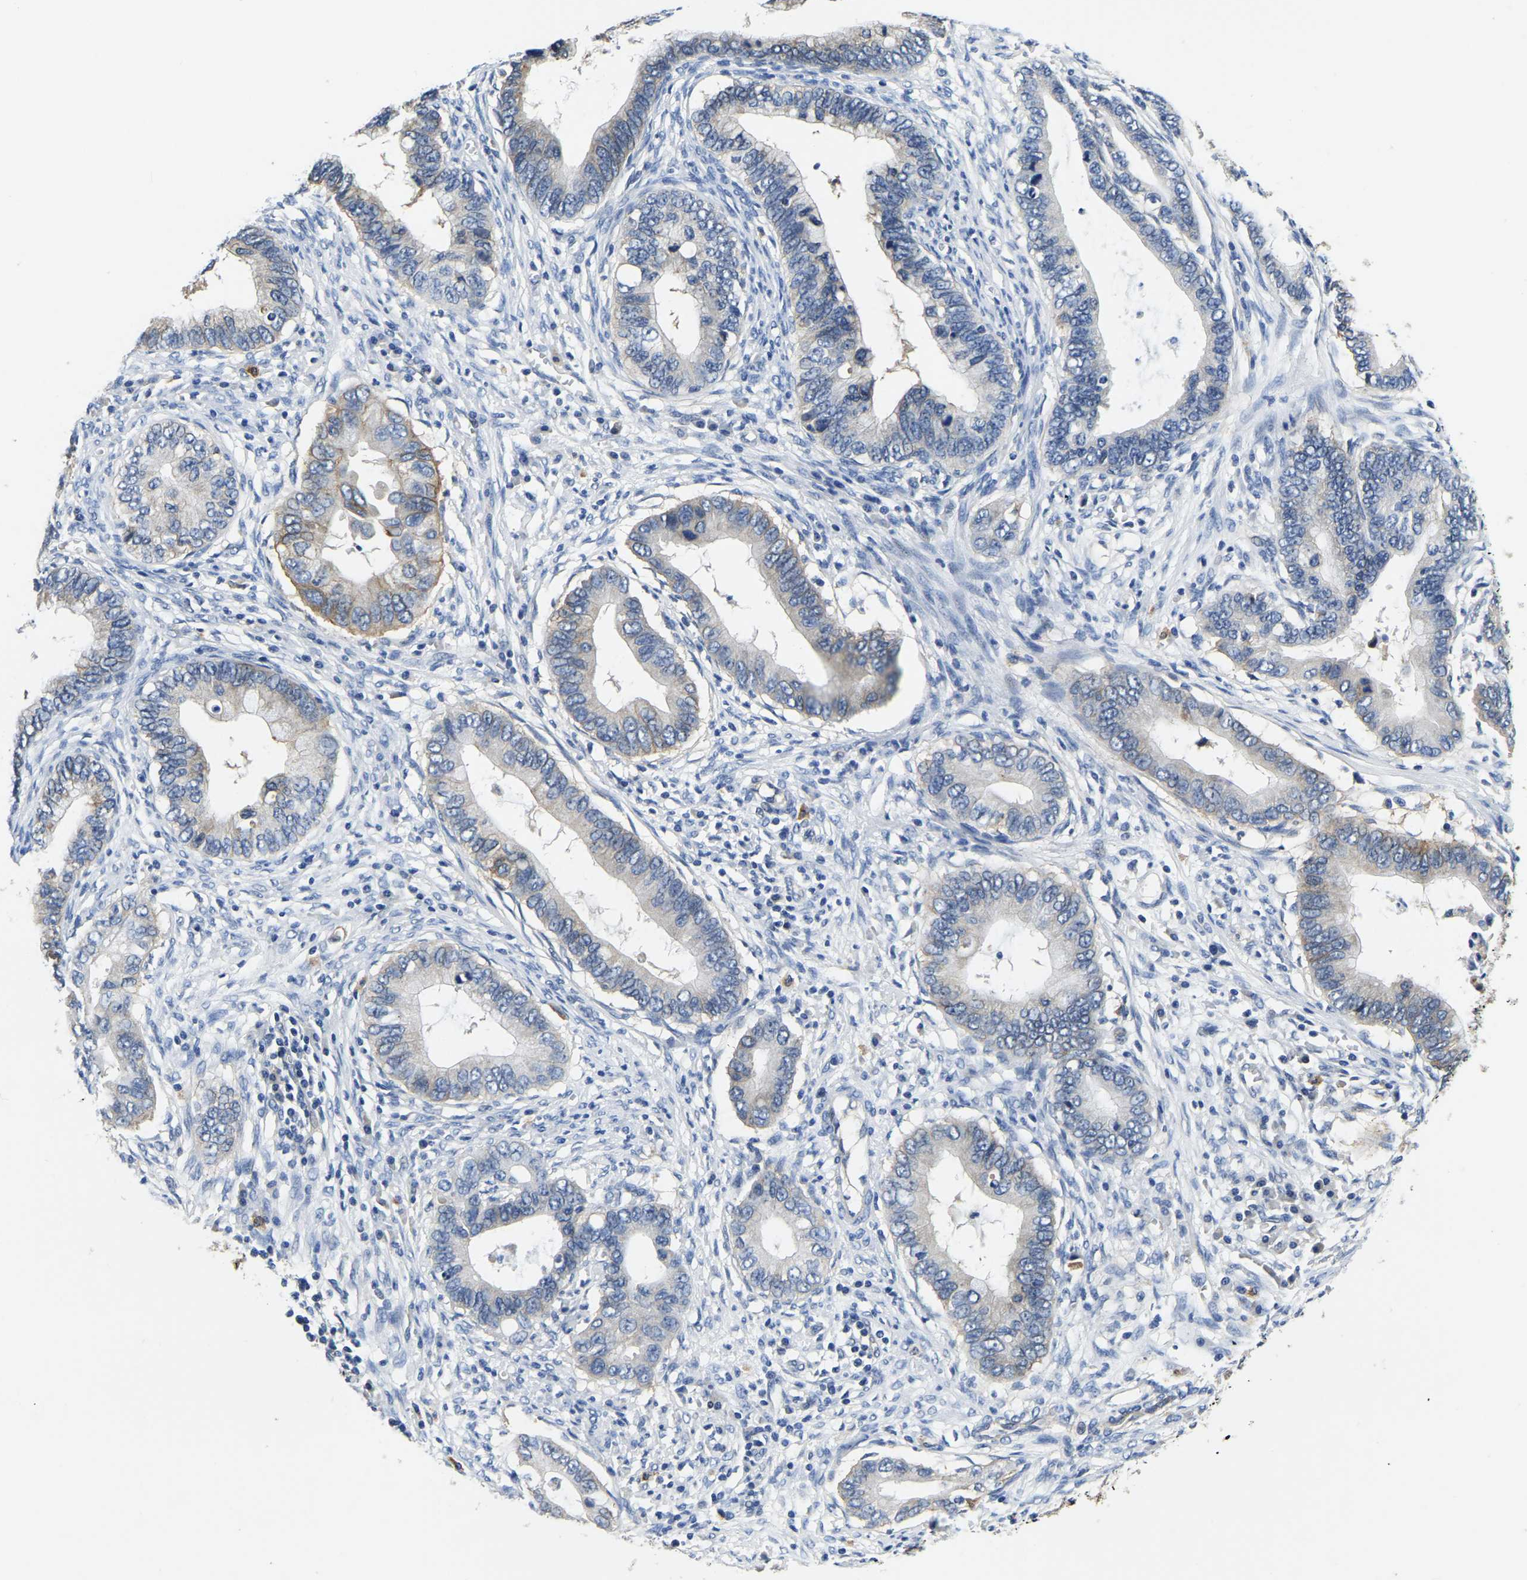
{"staining": {"intensity": "moderate", "quantity": "<25%", "location": "cytoplasmic/membranous"}, "tissue": "cervical cancer", "cell_type": "Tumor cells", "image_type": "cancer", "snomed": [{"axis": "morphology", "description": "Adenocarcinoma, NOS"}, {"axis": "topography", "description": "Cervix"}], "caption": "The immunohistochemical stain labels moderate cytoplasmic/membranous positivity in tumor cells of cervical cancer tissue.", "gene": "ITGA2", "patient": {"sex": "female", "age": 44}}